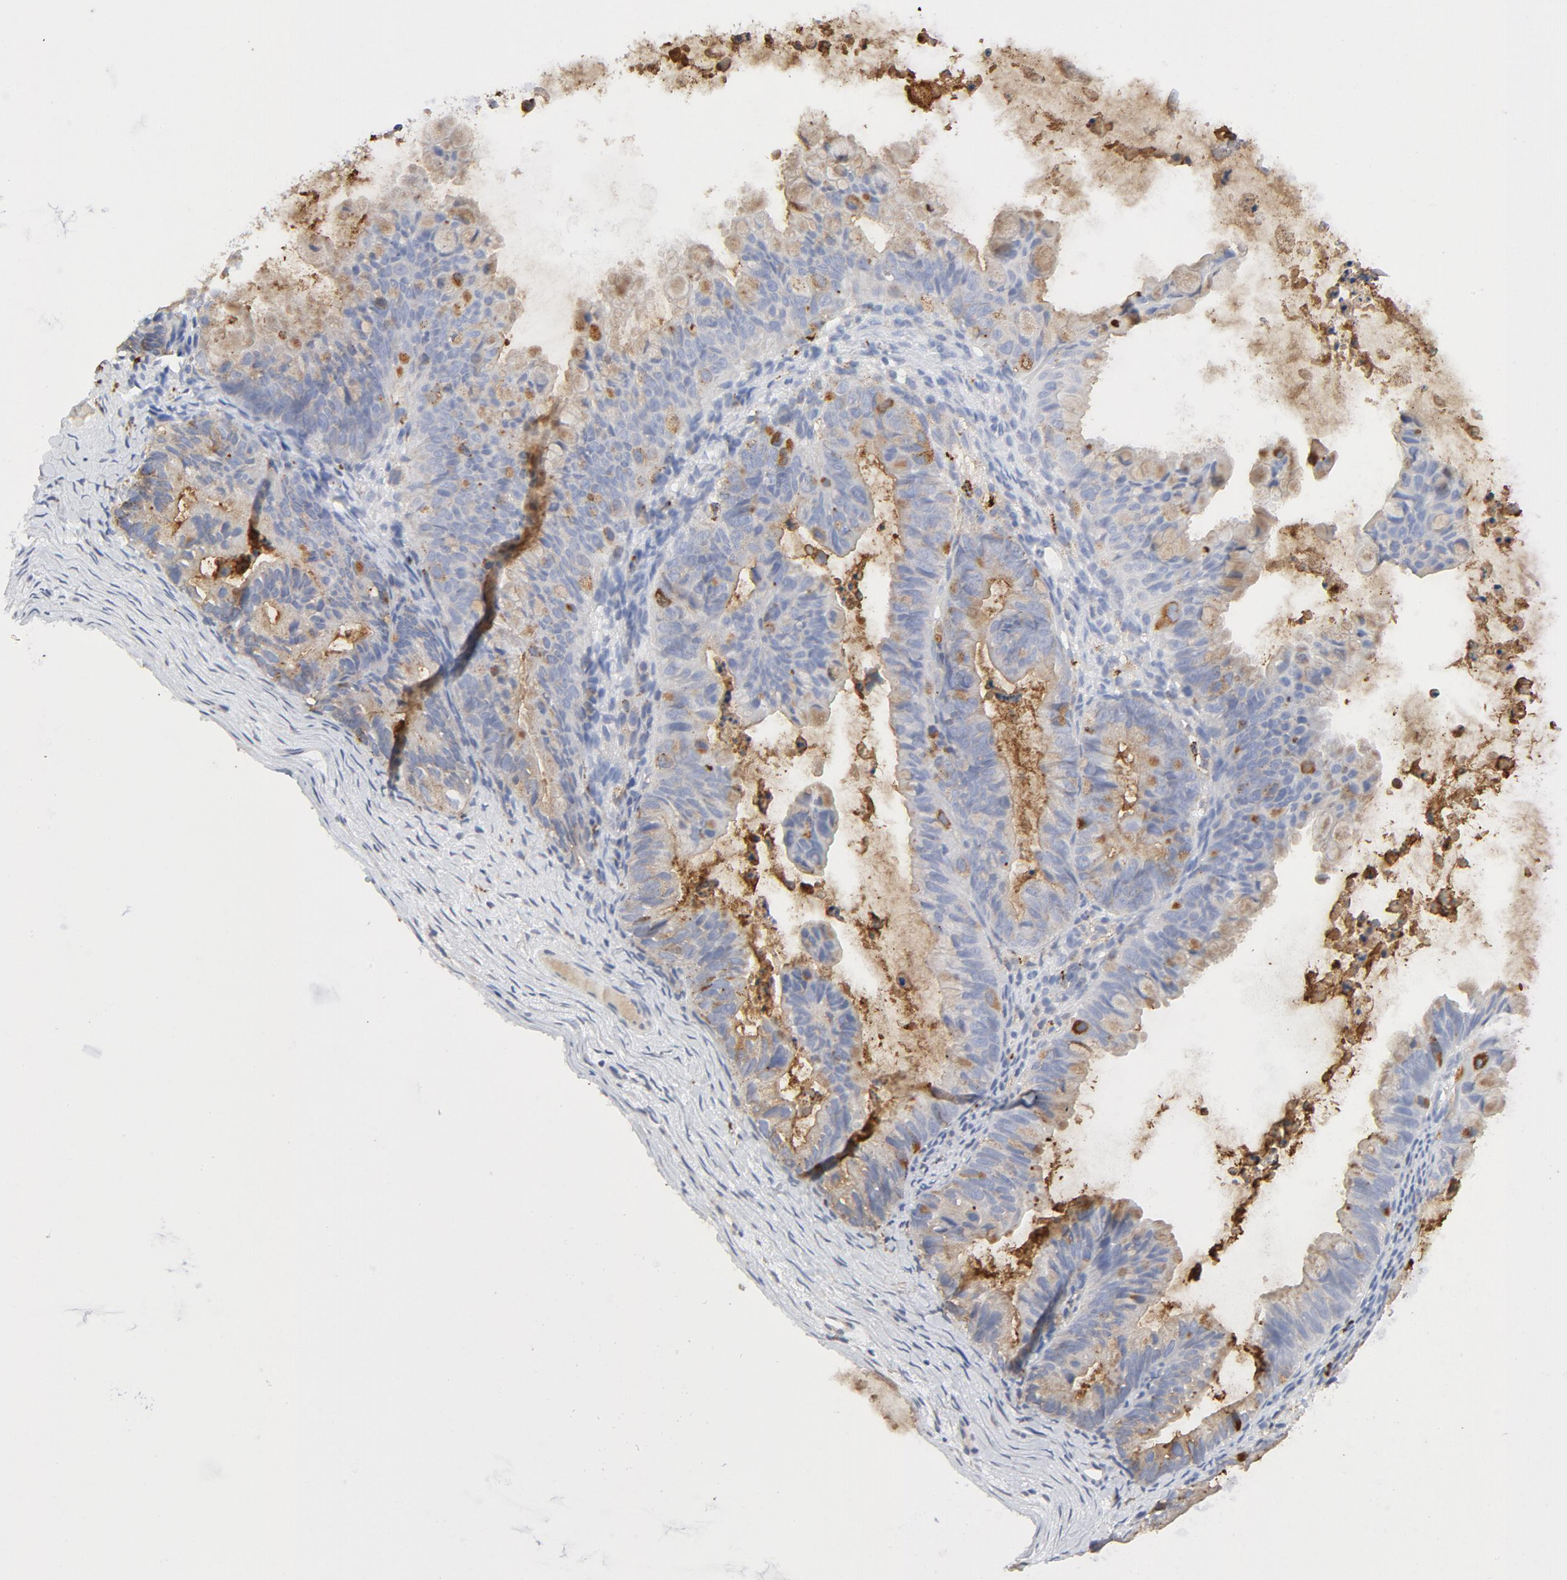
{"staining": {"intensity": "moderate", "quantity": ">75%", "location": "cytoplasmic/membranous"}, "tissue": "ovarian cancer", "cell_type": "Tumor cells", "image_type": "cancer", "snomed": [{"axis": "morphology", "description": "Cystadenocarcinoma, mucinous, NOS"}, {"axis": "topography", "description": "Ovary"}], "caption": "Ovarian cancer stained with a protein marker demonstrates moderate staining in tumor cells.", "gene": "MAGEB17", "patient": {"sex": "female", "age": 36}}